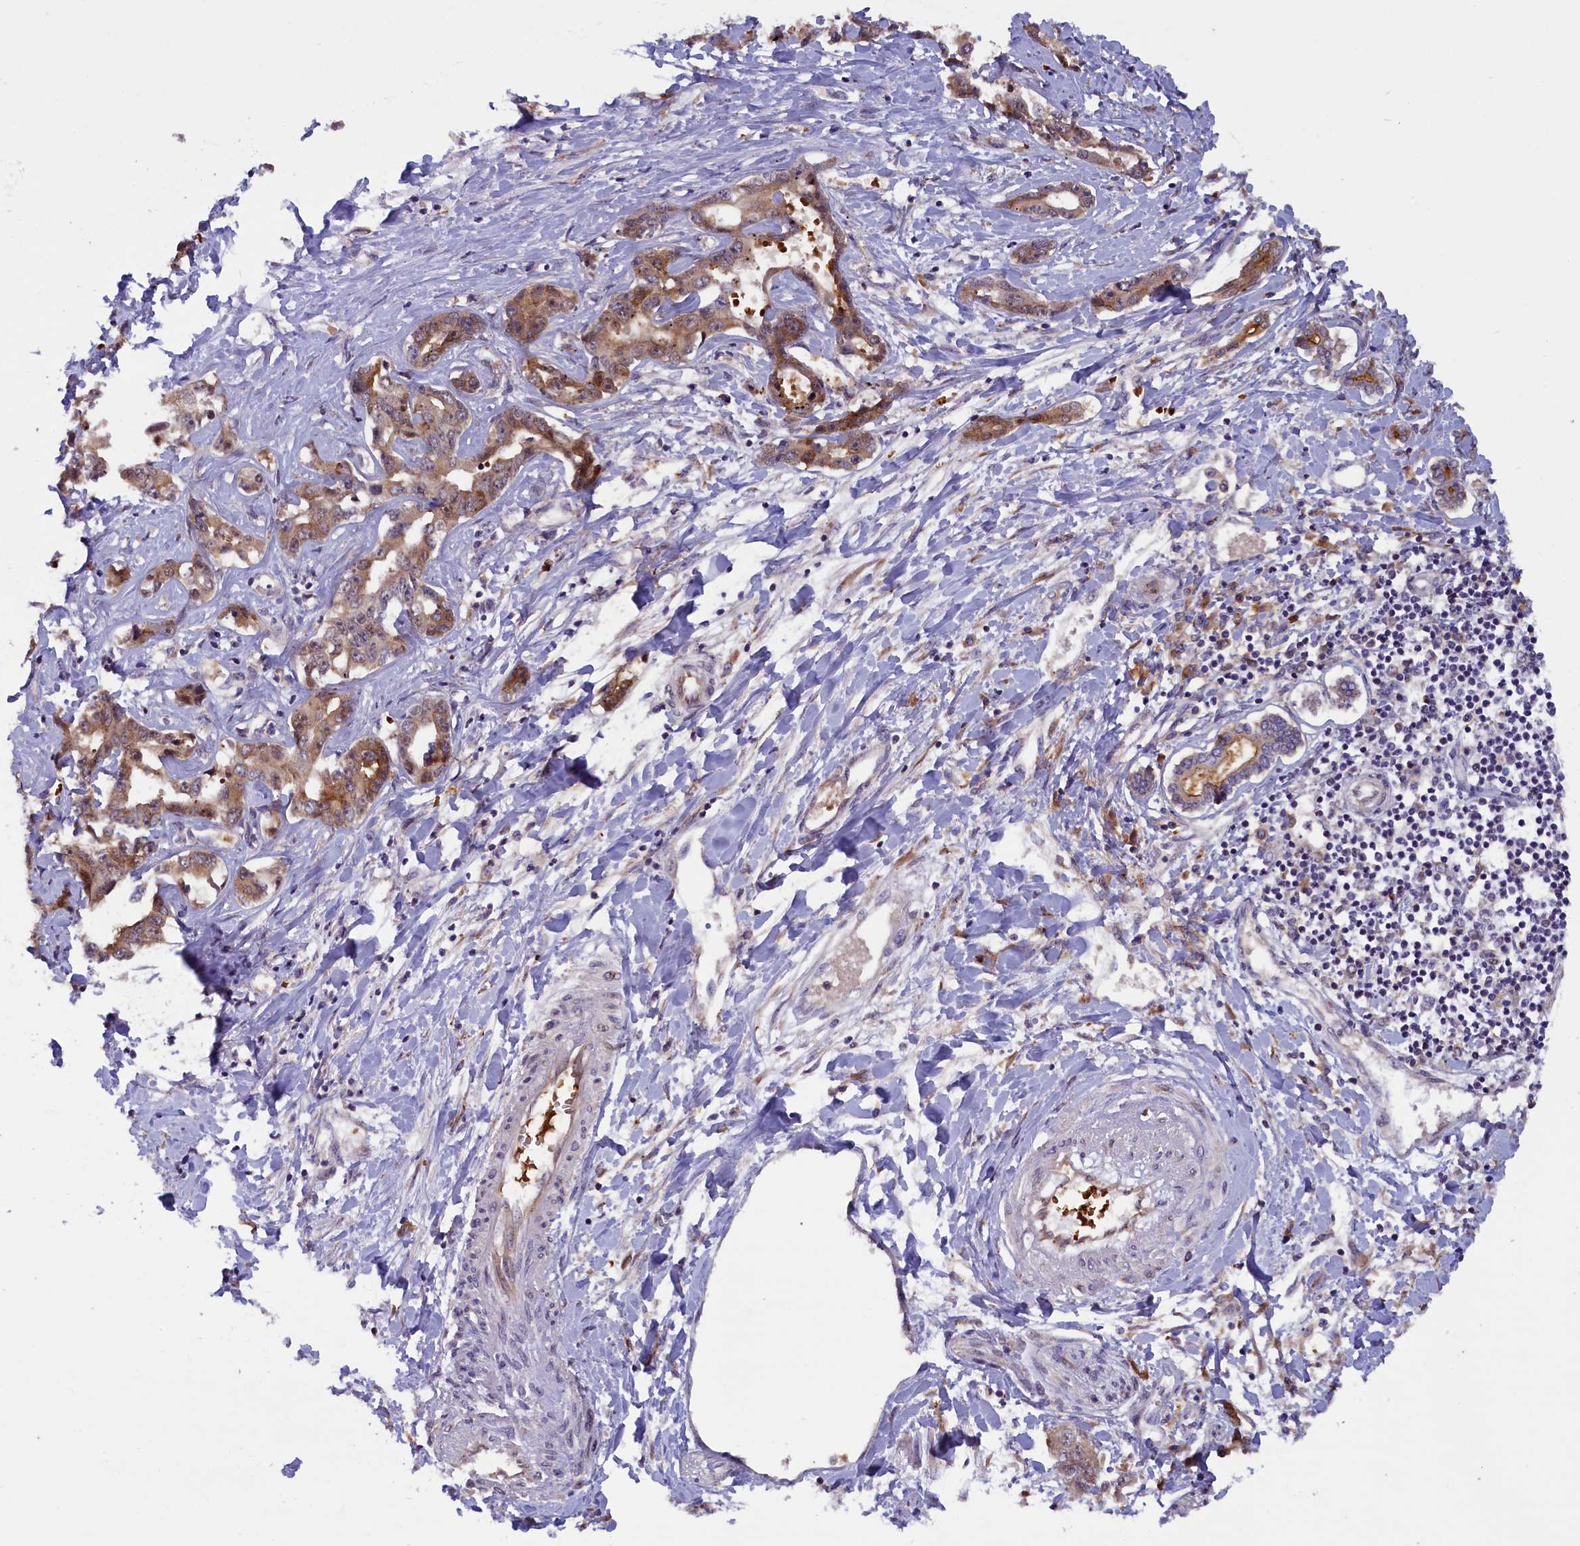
{"staining": {"intensity": "moderate", "quantity": ">75%", "location": "cytoplasmic/membranous"}, "tissue": "liver cancer", "cell_type": "Tumor cells", "image_type": "cancer", "snomed": [{"axis": "morphology", "description": "Cholangiocarcinoma"}, {"axis": "topography", "description": "Liver"}], "caption": "Moderate cytoplasmic/membranous protein expression is identified in about >75% of tumor cells in liver cholangiocarcinoma.", "gene": "CCDC9B", "patient": {"sex": "male", "age": 59}}